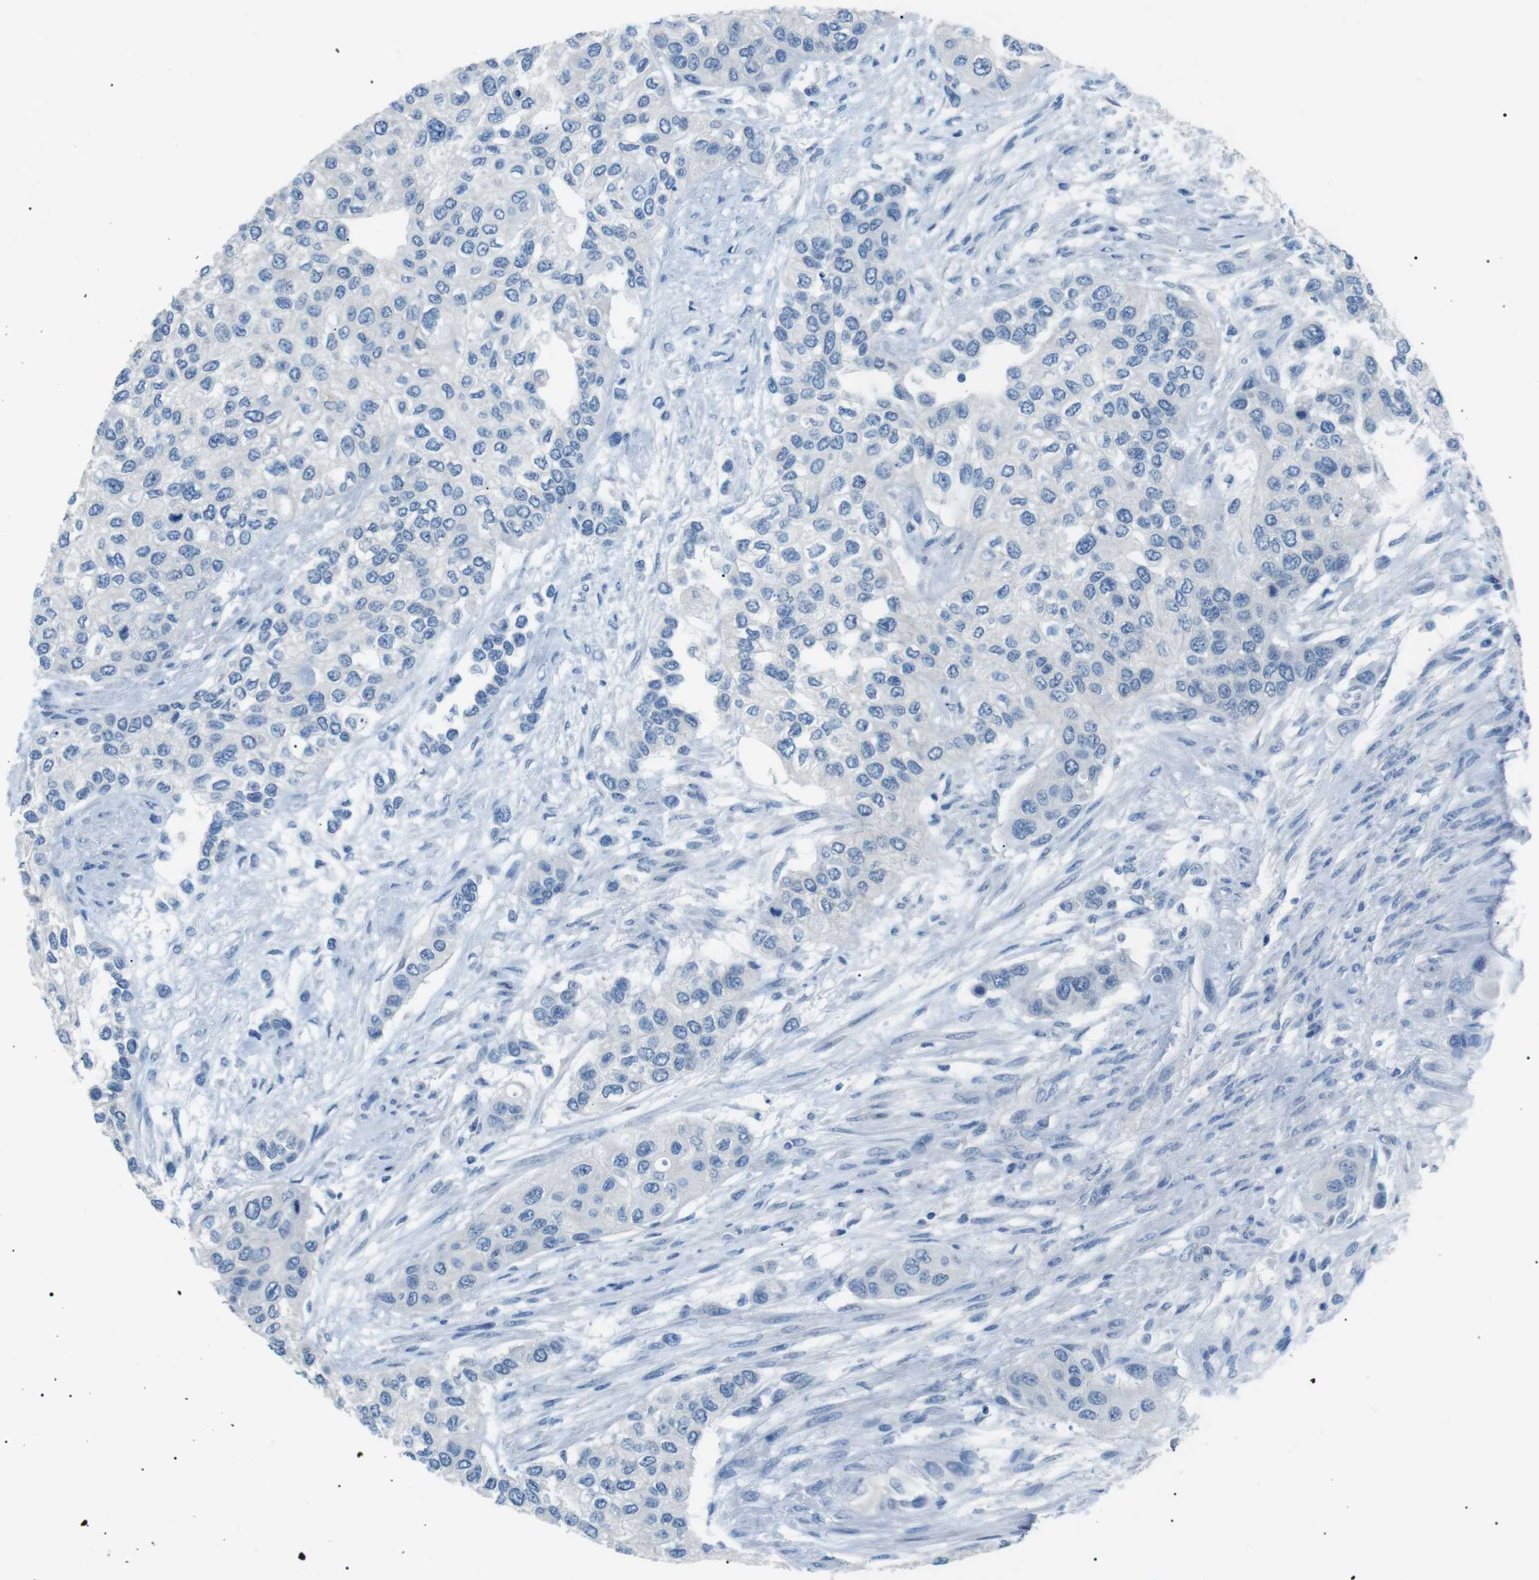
{"staining": {"intensity": "negative", "quantity": "none", "location": "none"}, "tissue": "urothelial cancer", "cell_type": "Tumor cells", "image_type": "cancer", "snomed": [{"axis": "morphology", "description": "Urothelial carcinoma, High grade"}, {"axis": "topography", "description": "Urinary bladder"}], "caption": "High power microscopy image of an IHC histopathology image of urothelial cancer, revealing no significant positivity in tumor cells. (DAB IHC with hematoxylin counter stain).", "gene": "CDH26", "patient": {"sex": "female", "age": 56}}